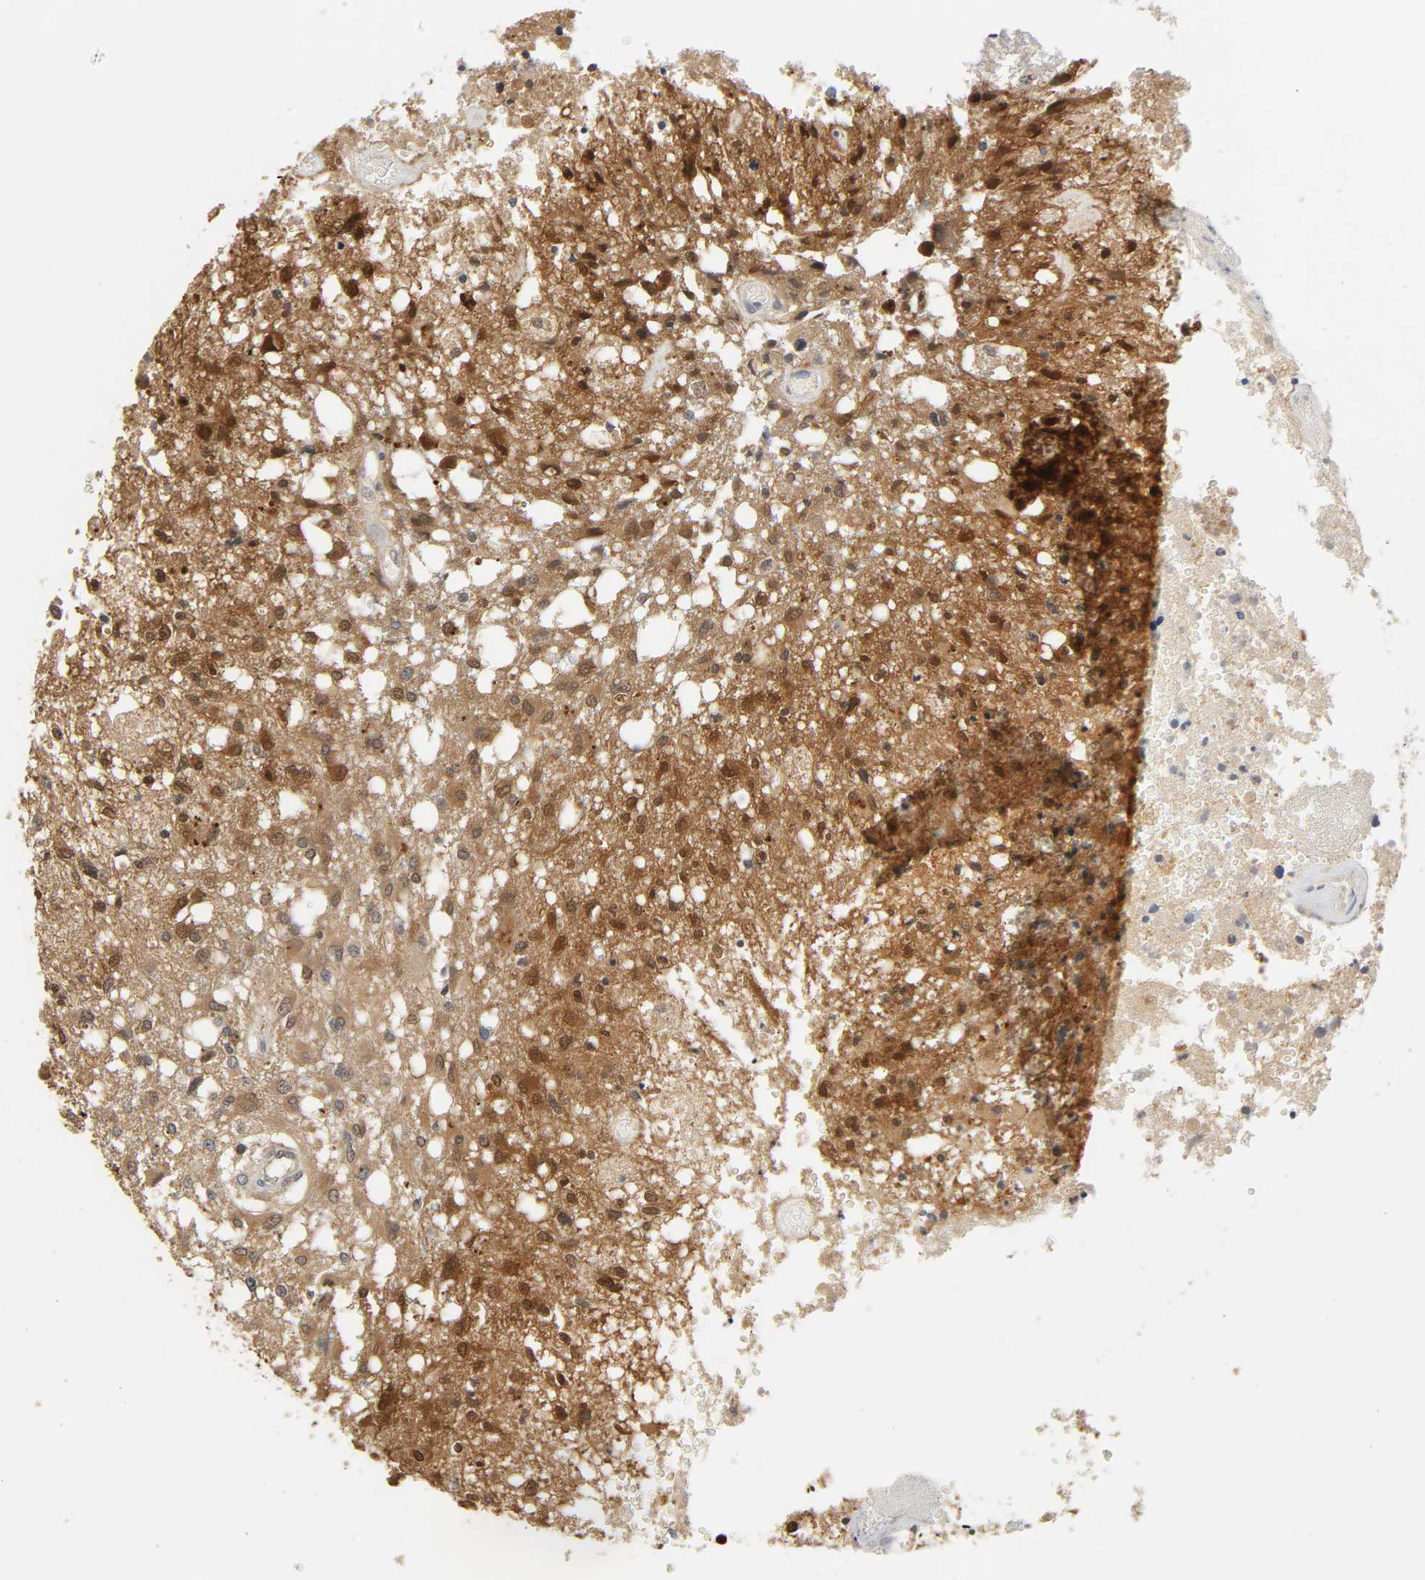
{"staining": {"intensity": "strong", "quantity": "25%-75%", "location": "cytoplasmic/membranous,nuclear"}, "tissue": "glioma", "cell_type": "Tumor cells", "image_type": "cancer", "snomed": [{"axis": "morphology", "description": "Glioma, malignant, High grade"}, {"axis": "topography", "description": "Cerebral cortex"}], "caption": "Malignant glioma (high-grade) stained for a protein (brown) displays strong cytoplasmic/membranous and nuclear positive staining in about 25%-75% of tumor cells.", "gene": "MIF", "patient": {"sex": "male", "age": 76}}